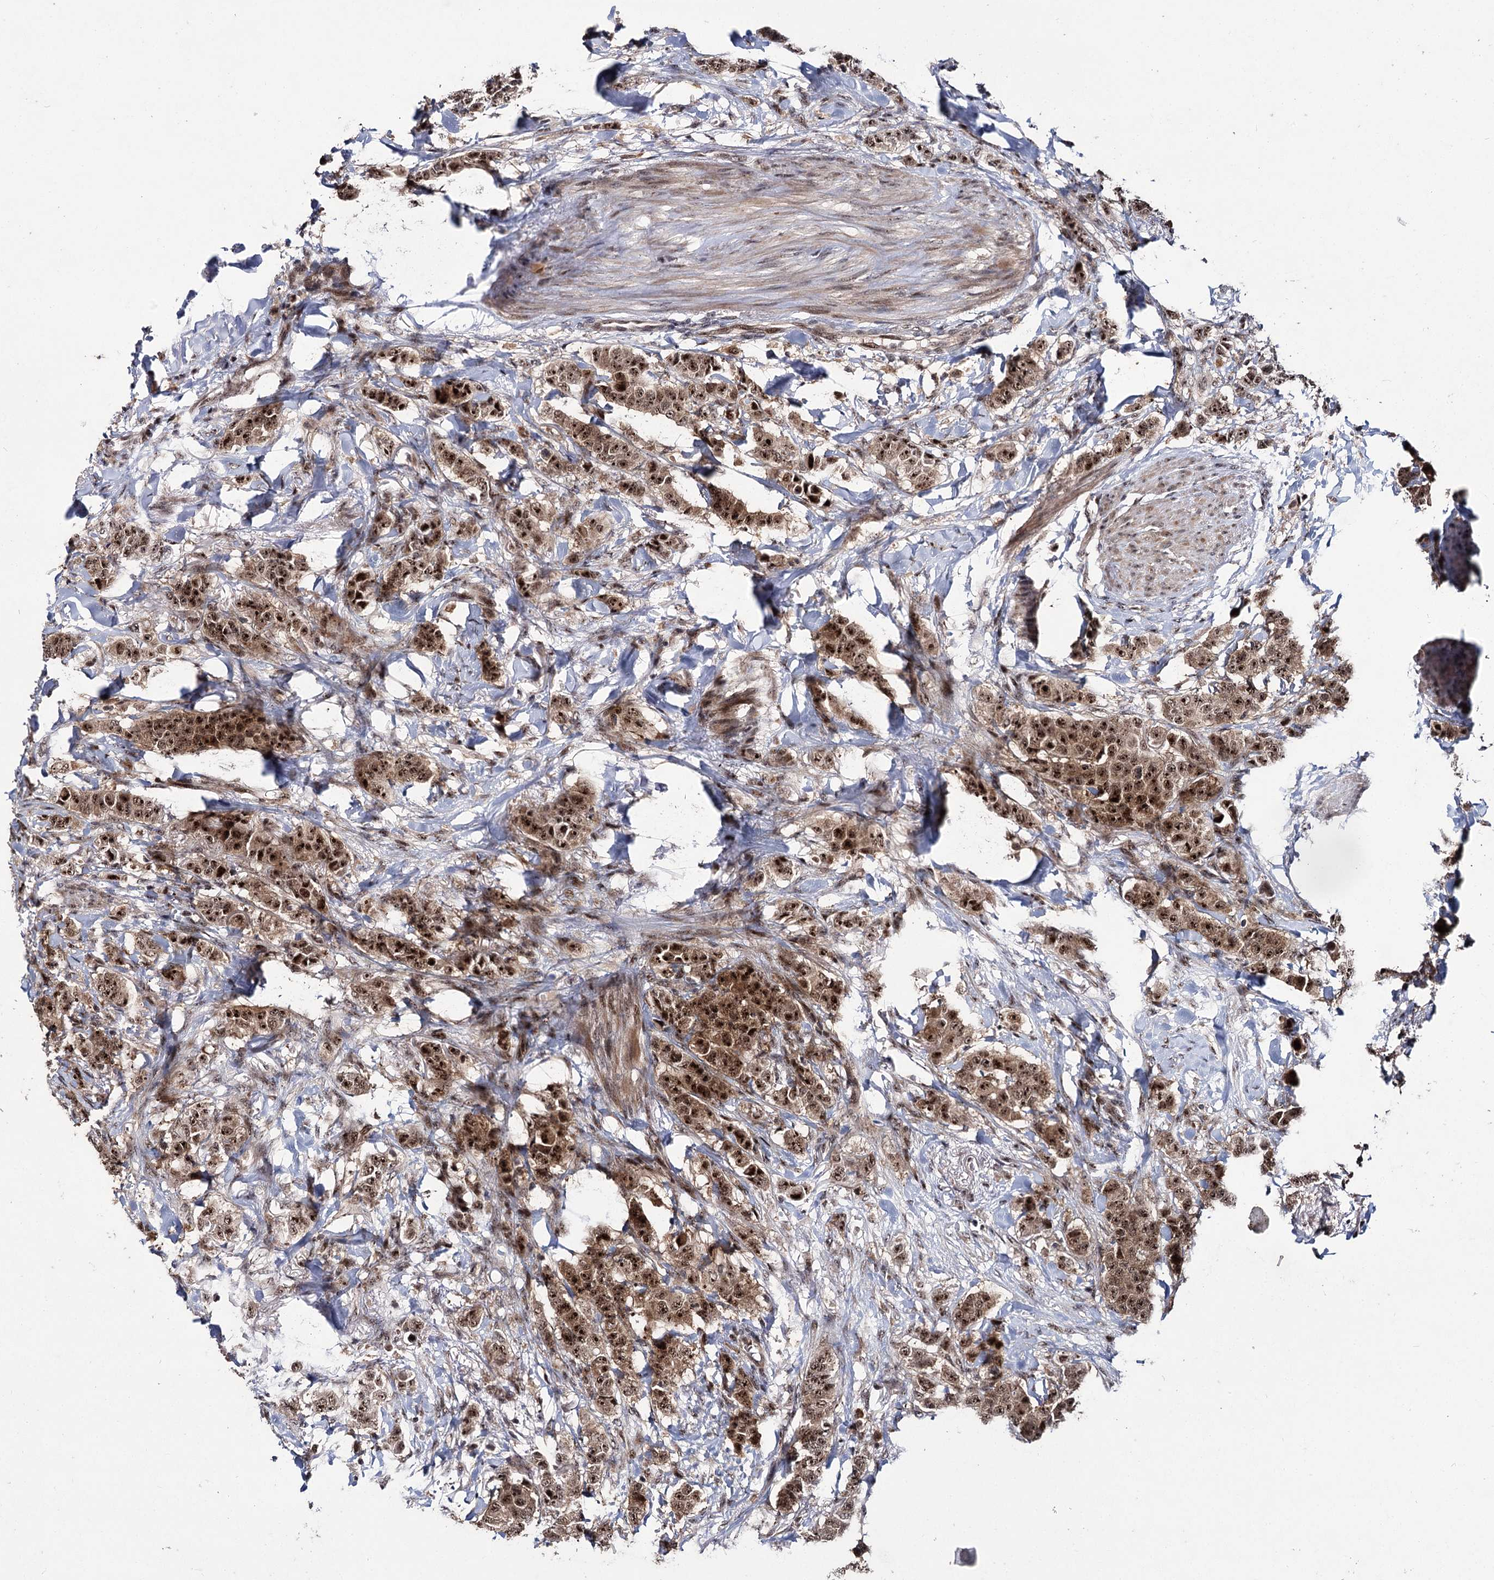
{"staining": {"intensity": "strong", "quantity": ">75%", "location": "cytoplasmic/membranous,nuclear"}, "tissue": "breast cancer", "cell_type": "Tumor cells", "image_type": "cancer", "snomed": [{"axis": "morphology", "description": "Duct carcinoma"}, {"axis": "topography", "description": "Breast"}], "caption": "IHC photomicrograph of human breast cancer stained for a protein (brown), which shows high levels of strong cytoplasmic/membranous and nuclear positivity in approximately >75% of tumor cells.", "gene": "MKNK2", "patient": {"sex": "female", "age": 40}}